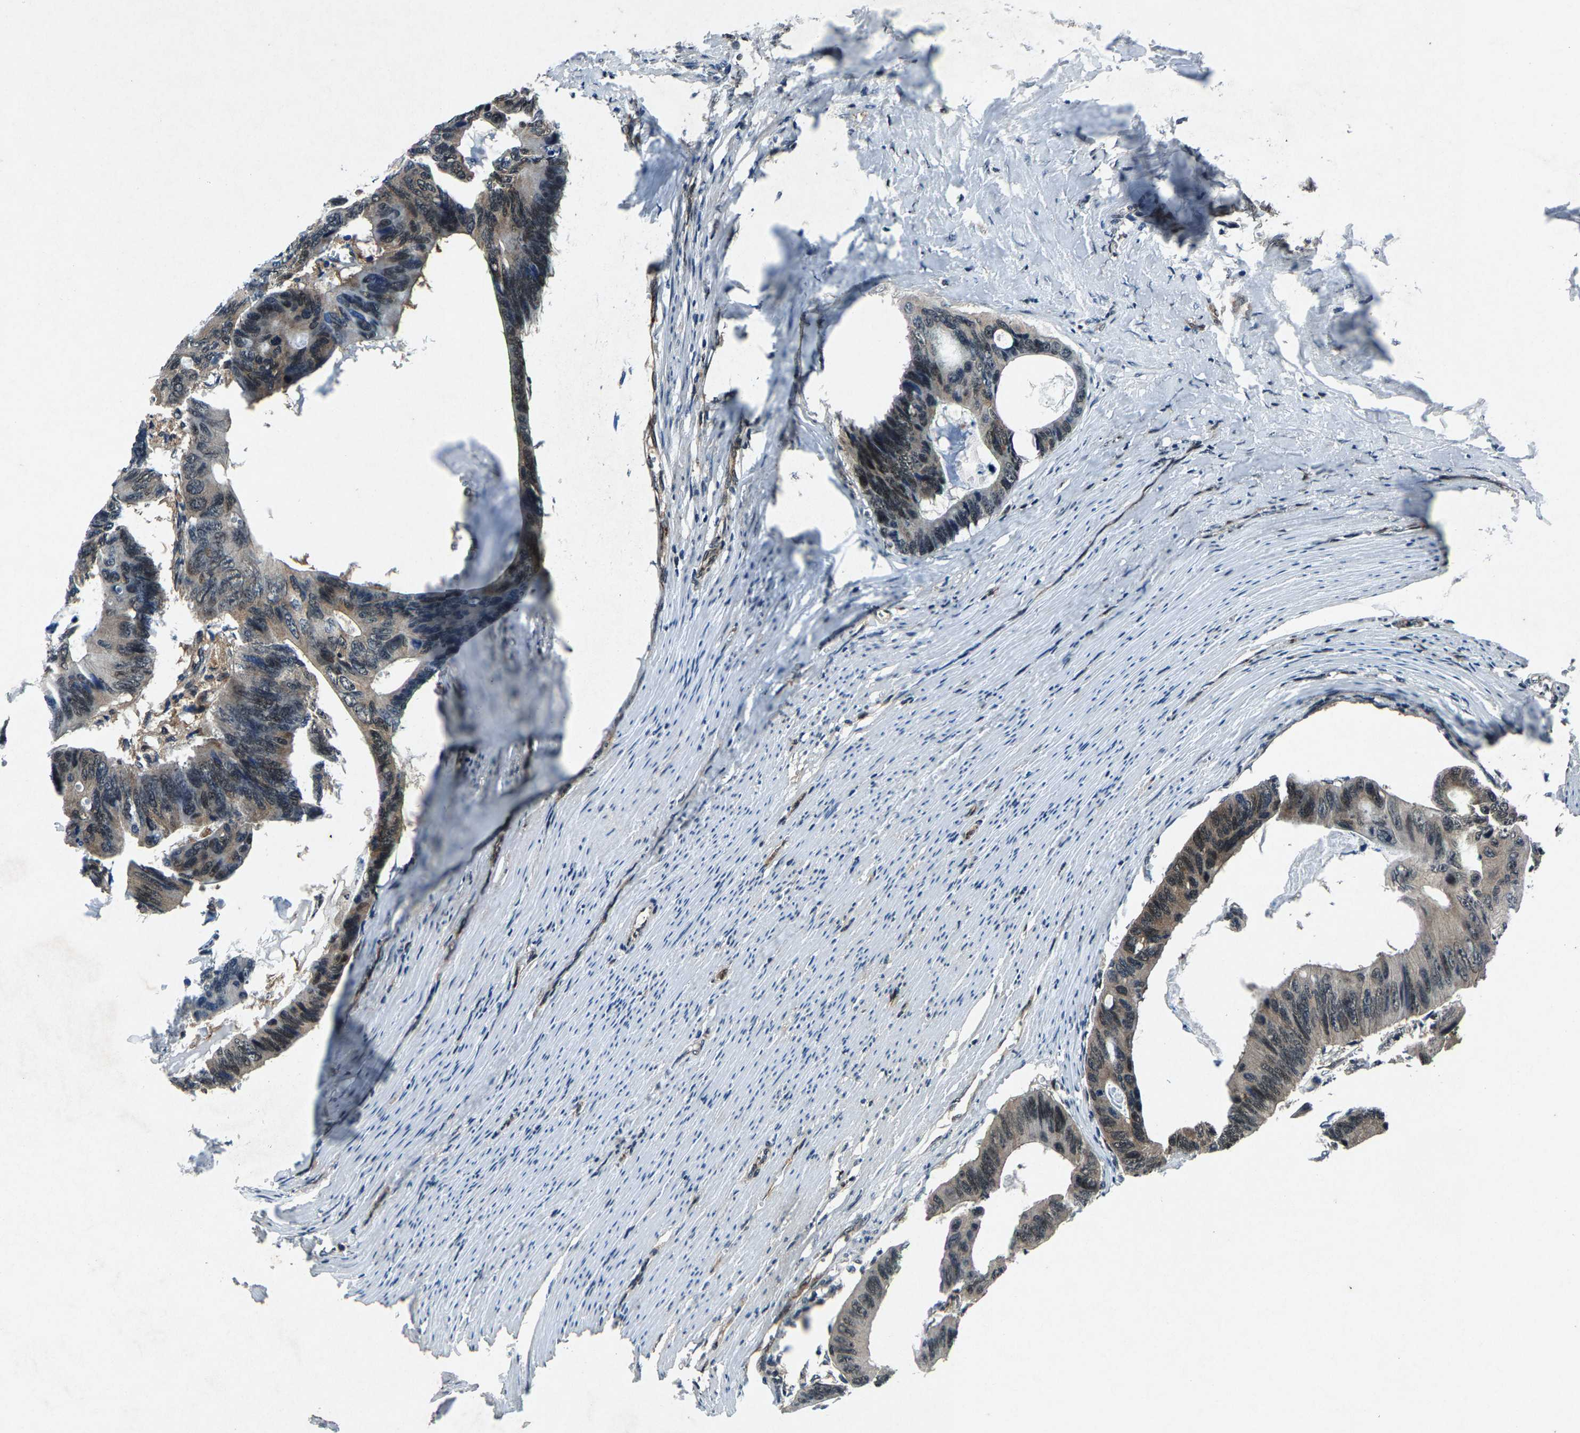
{"staining": {"intensity": "weak", "quantity": "25%-75%", "location": "cytoplasmic/membranous"}, "tissue": "colorectal cancer", "cell_type": "Tumor cells", "image_type": "cancer", "snomed": [{"axis": "morphology", "description": "Adenocarcinoma, NOS"}, {"axis": "topography", "description": "Colon"}], "caption": "Weak cytoplasmic/membranous expression is present in approximately 25%-75% of tumor cells in colorectal adenocarcinoma.", "gene": "ATXN3", "patient": {"sex": "female", "age": 55}}